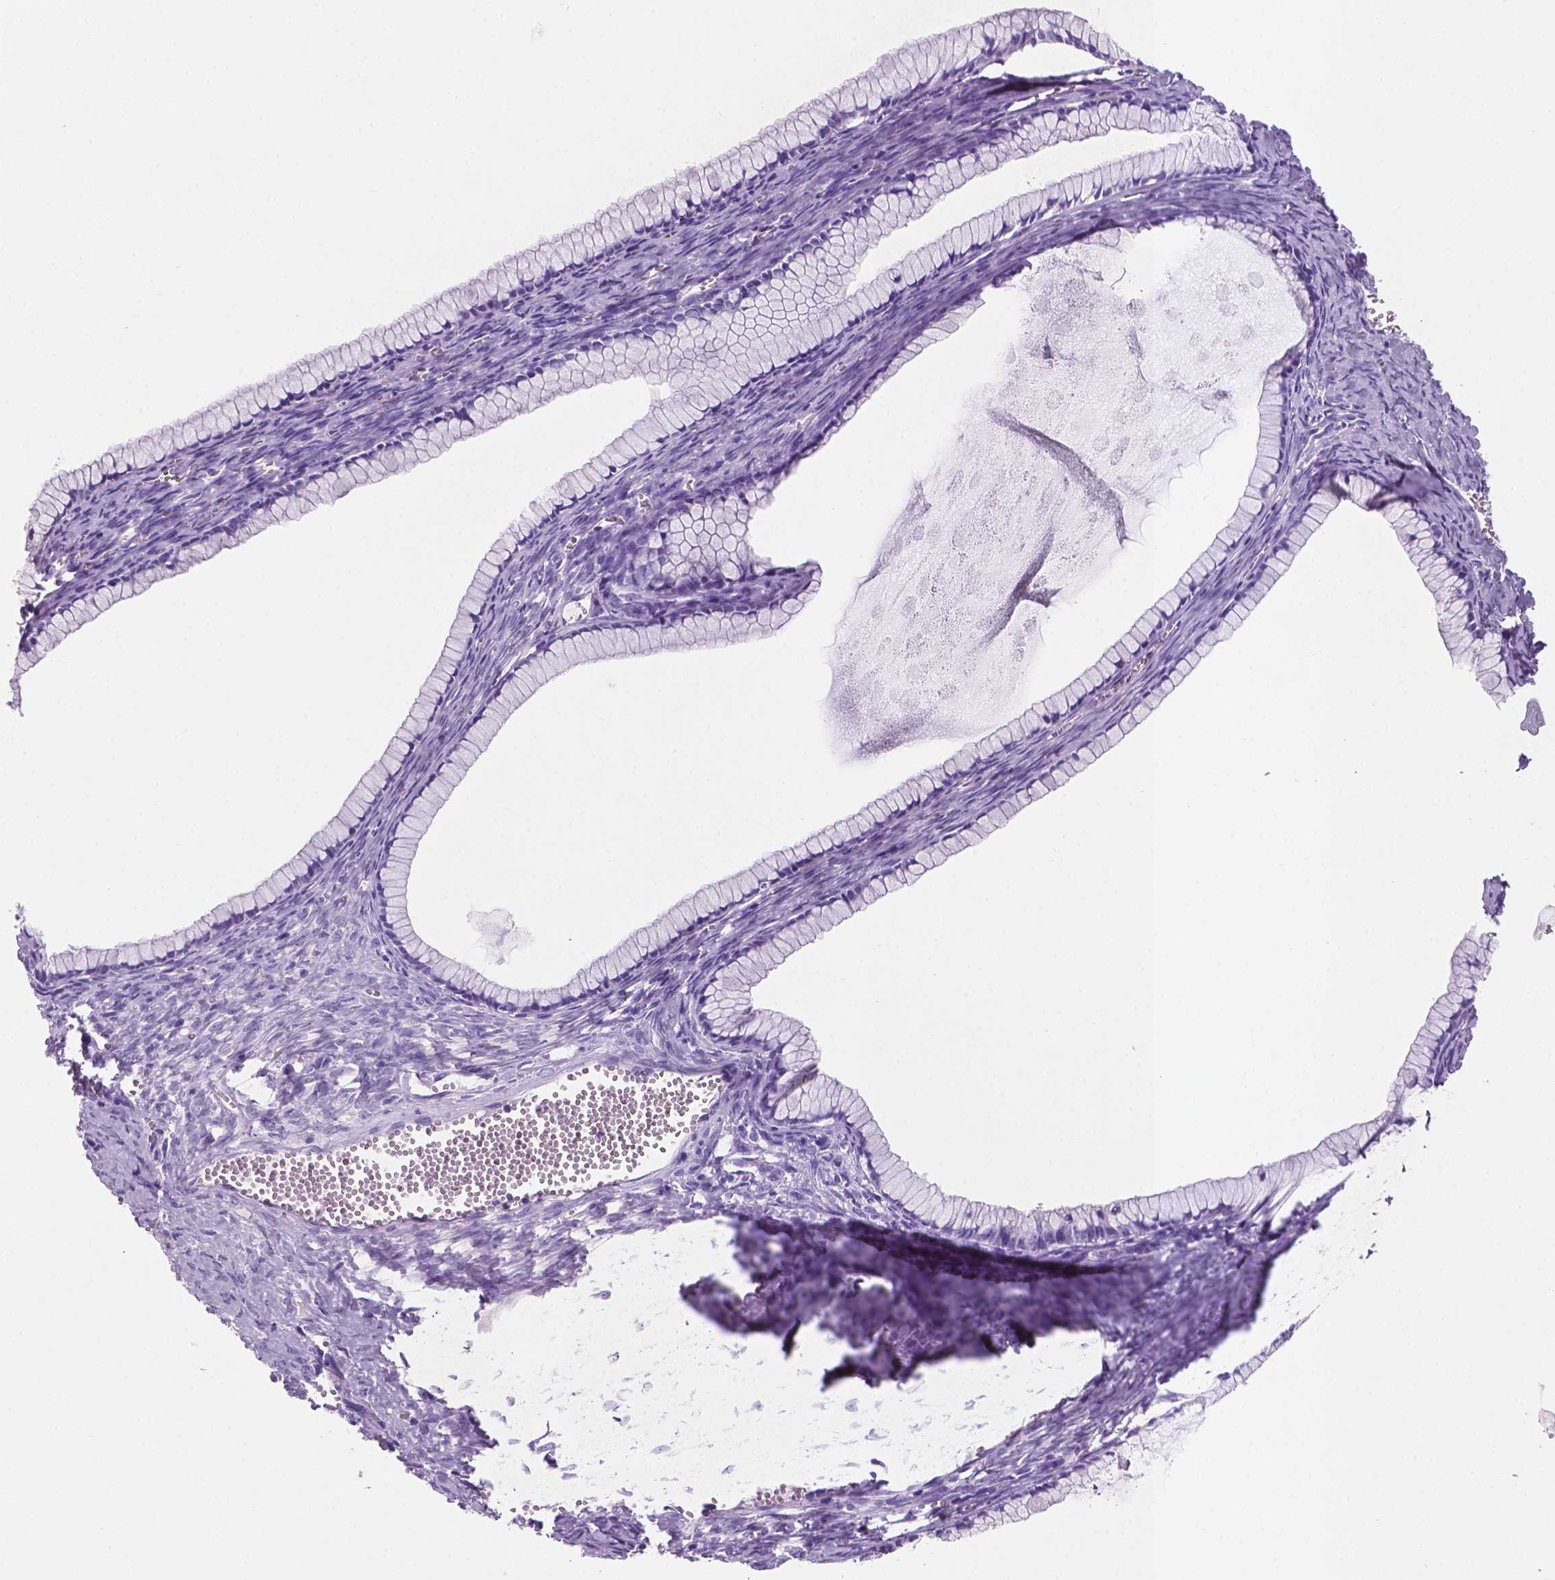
{"staining": {"intensity": "negative", "quantity": "none", "location": "none"}, "tissue": "ovarian cancer", "cell_type": "Tumor cells", "image_type": "cancer", "snomed": [{"axis": "morphology", "description": "Cystadenocarcinoma, mucinous, NOS"}, {"axis": "topography", "description": "Ovary"}], "caption": "Photomicrograph shows no protein staining in tumor cells of ovarian mucinous cystadenocarcinoma tissue.", "gene": "POU4F1", "patient": {"sex": "female", "age": 41}}